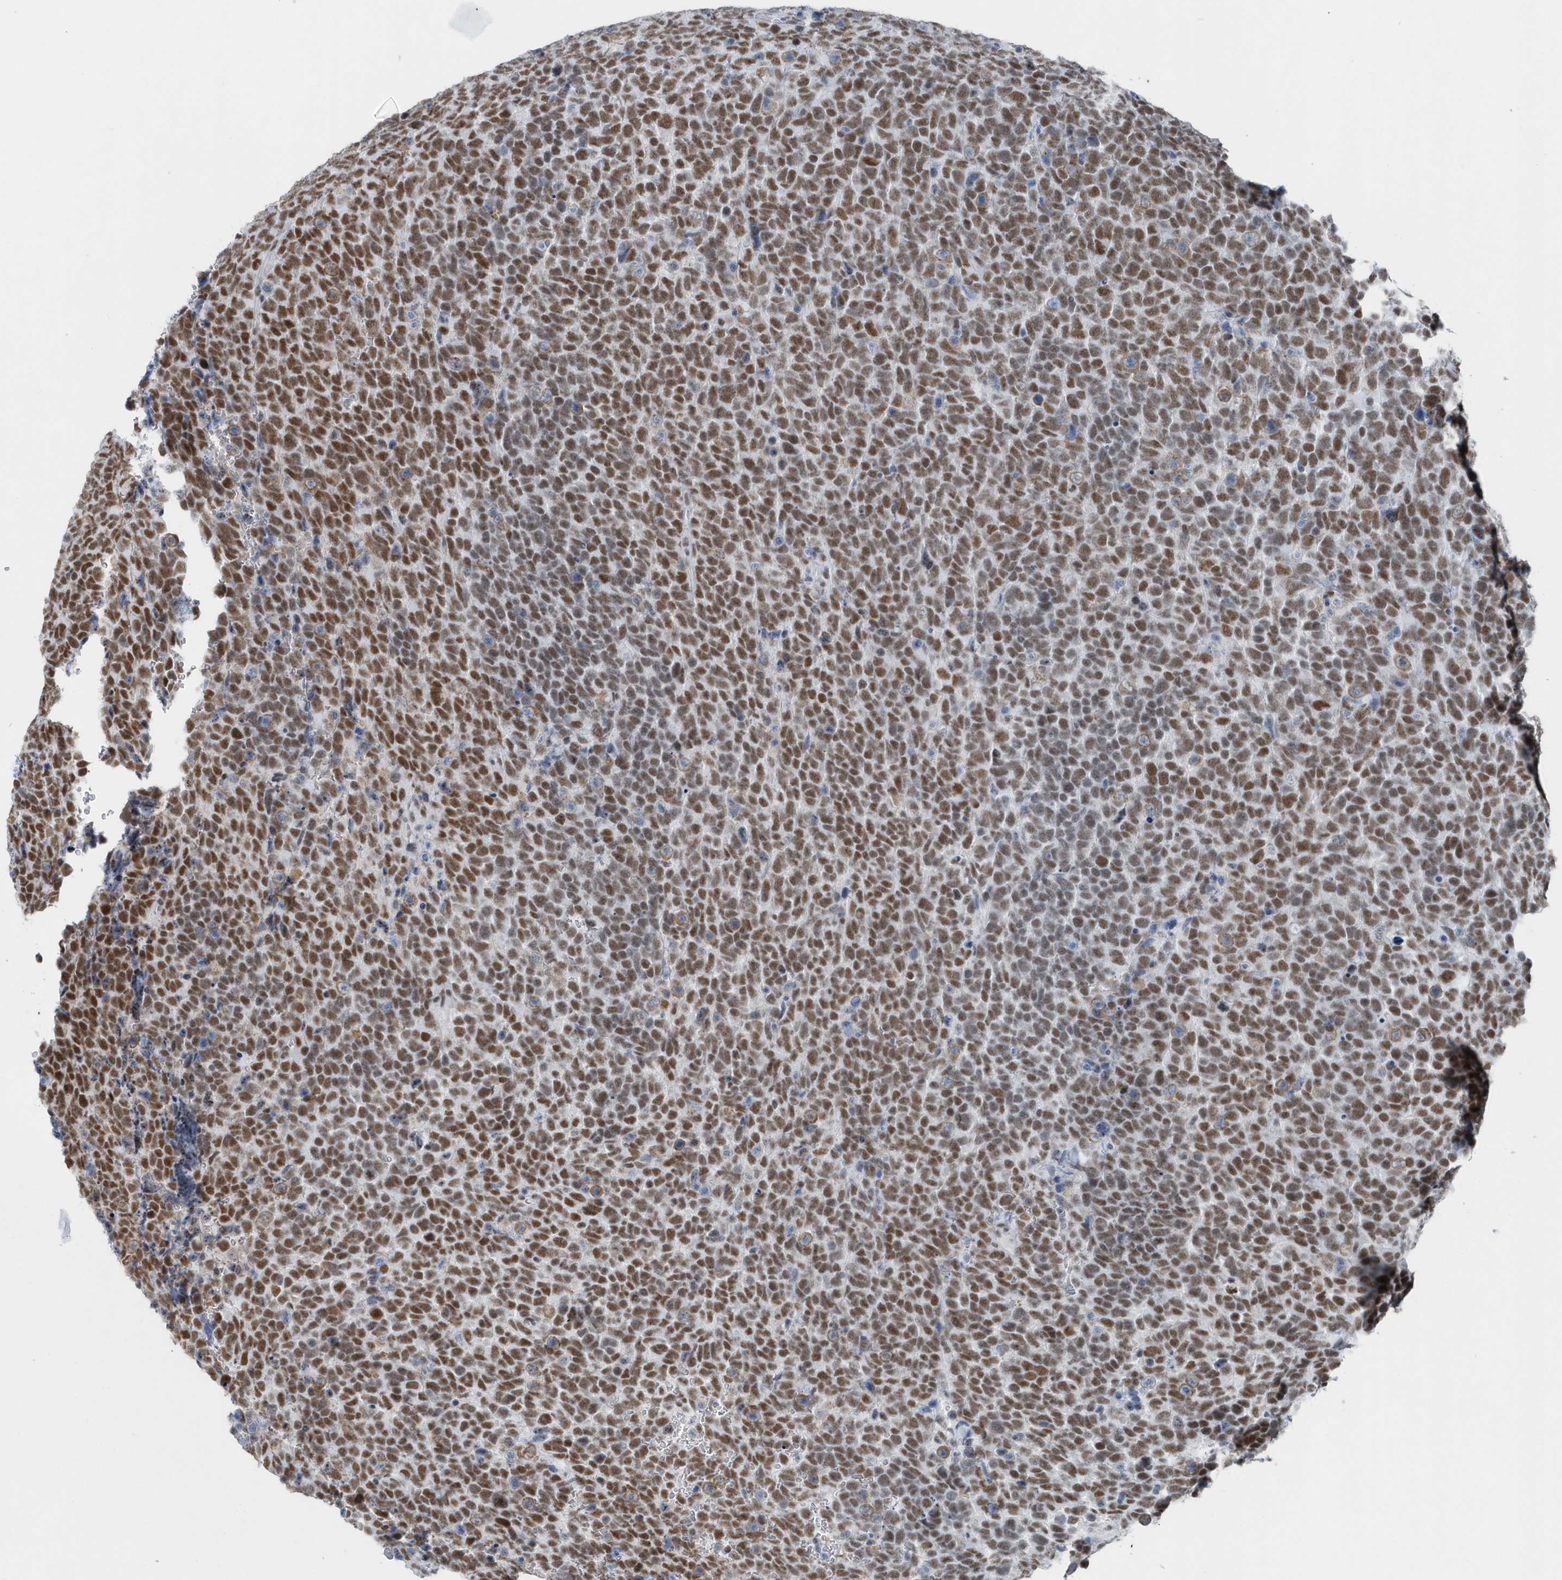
{"staining": {"intensity": "strong", "quantity": ">75%", "location": "nuclear"}, "tissue": "urothelial cancer", "cell_type": "Tumor cells", "image_type": "cancer", "snomed": [{"axis": "morphology", "description": "Urothelial carcinoma, High grade"}, {"axis": "topography", "description": "Urinary bladder"}], "caption": "High-grade urothelial carcinoma was stained to show a protein in brown. There is high levels of strong nuclear expression in about >75% of tumor cells.", "gene": "FIP1L1", "patient": {"sex": "female", "age": 82}}